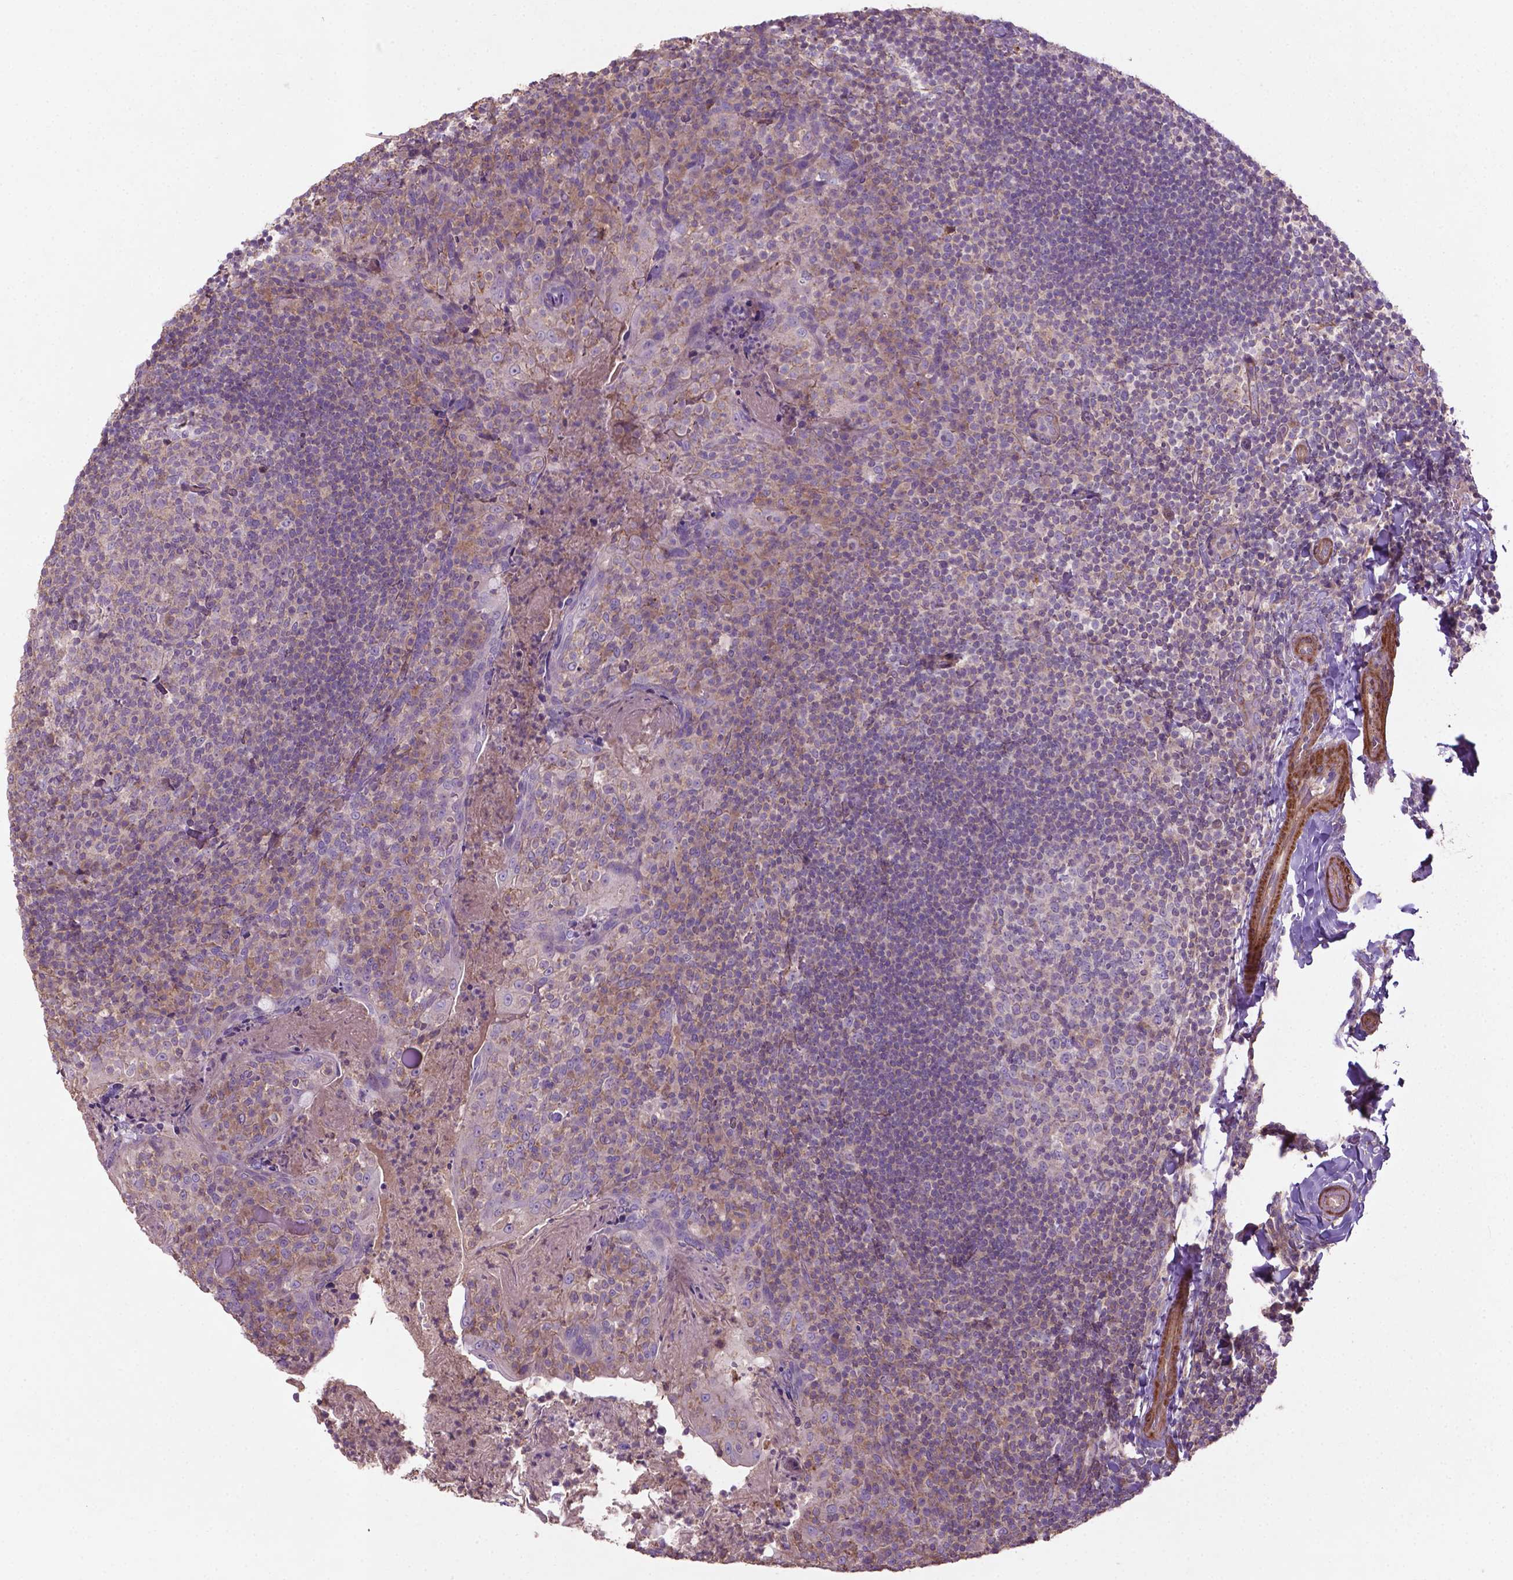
{"staining": {"intensity": "weak", "quantity": "<25%", "location": "cytoplasmic/membranous"}, "tissue": "tonsil", "cell_type": "Germinal center cells", "image_type": "normal", "snomed": [{"axis": "morphology", "description": "Normal tissue, NOS"}, {"axis": "topography", "description": "Tonsil"}], "caption": "DAB (3,3'-diaminobenzidine) immunohistochemical staining of normal tonsil reveals no significant positivity in germinal center cells.", "gene": "BMP4", "patient": {"sex": "female", "age": 10}}